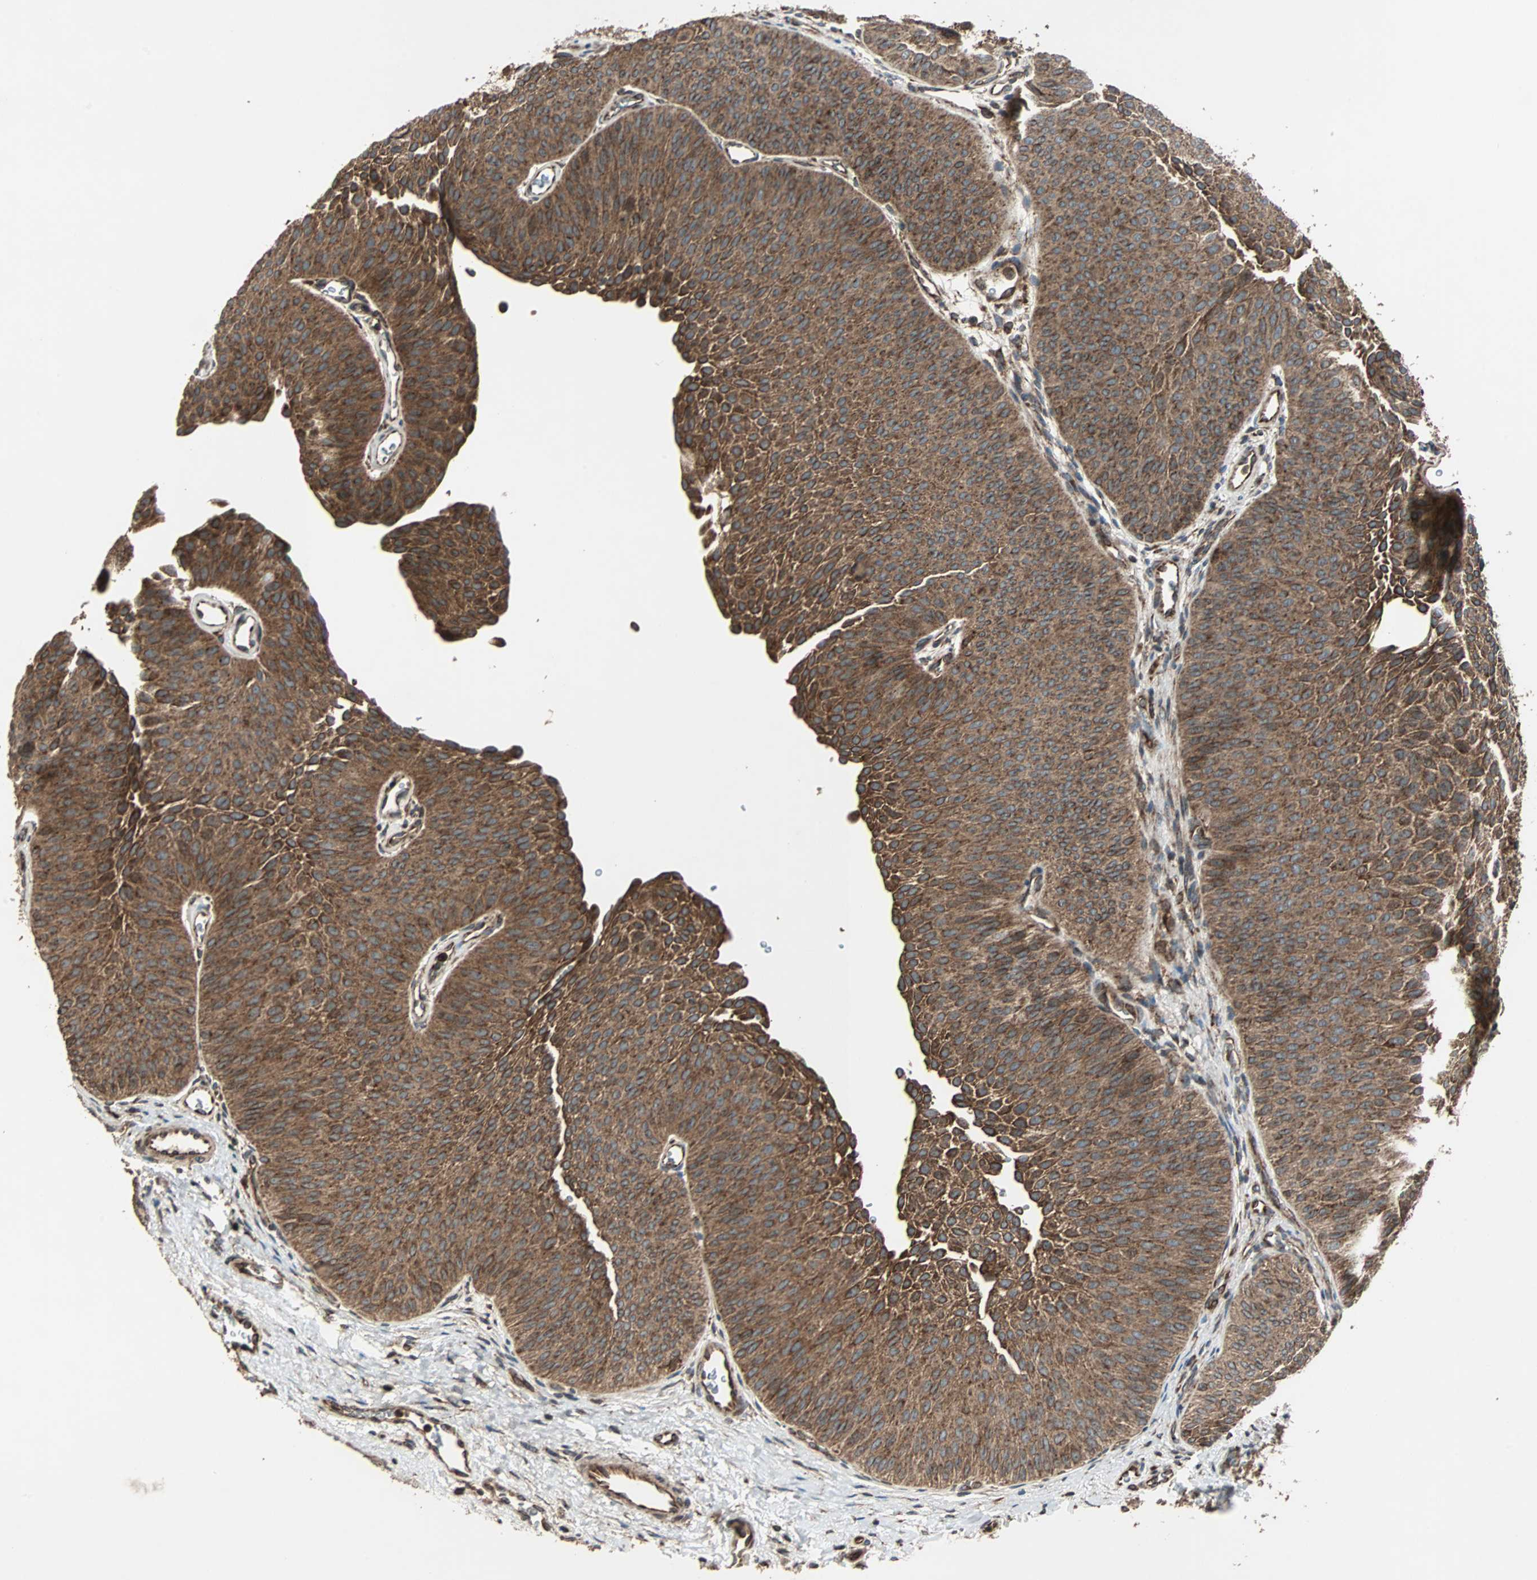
{"staining": {"intensity": "moderate", "quantity": ">75%", "location": "cytoplasmic/membranous"}, "tissue": "urothelial cancer", "cell_type": "Tumor cells", "image_type": "cancer", "snomed": [{"axis": "morphology", "description": "Urothelial carcinoma, Low grade"}, {"axis": "topography", "description": "Urinary bladder"}], "caption": "Immunohistochemical staining of low-grade urothelial carcinoma displays medium levels of moderate cytoplasmic/membranous positivity in about >75% of tumor cells.", "gene": "RAB7A", "patient": {"sex": "female", "age": 60}}